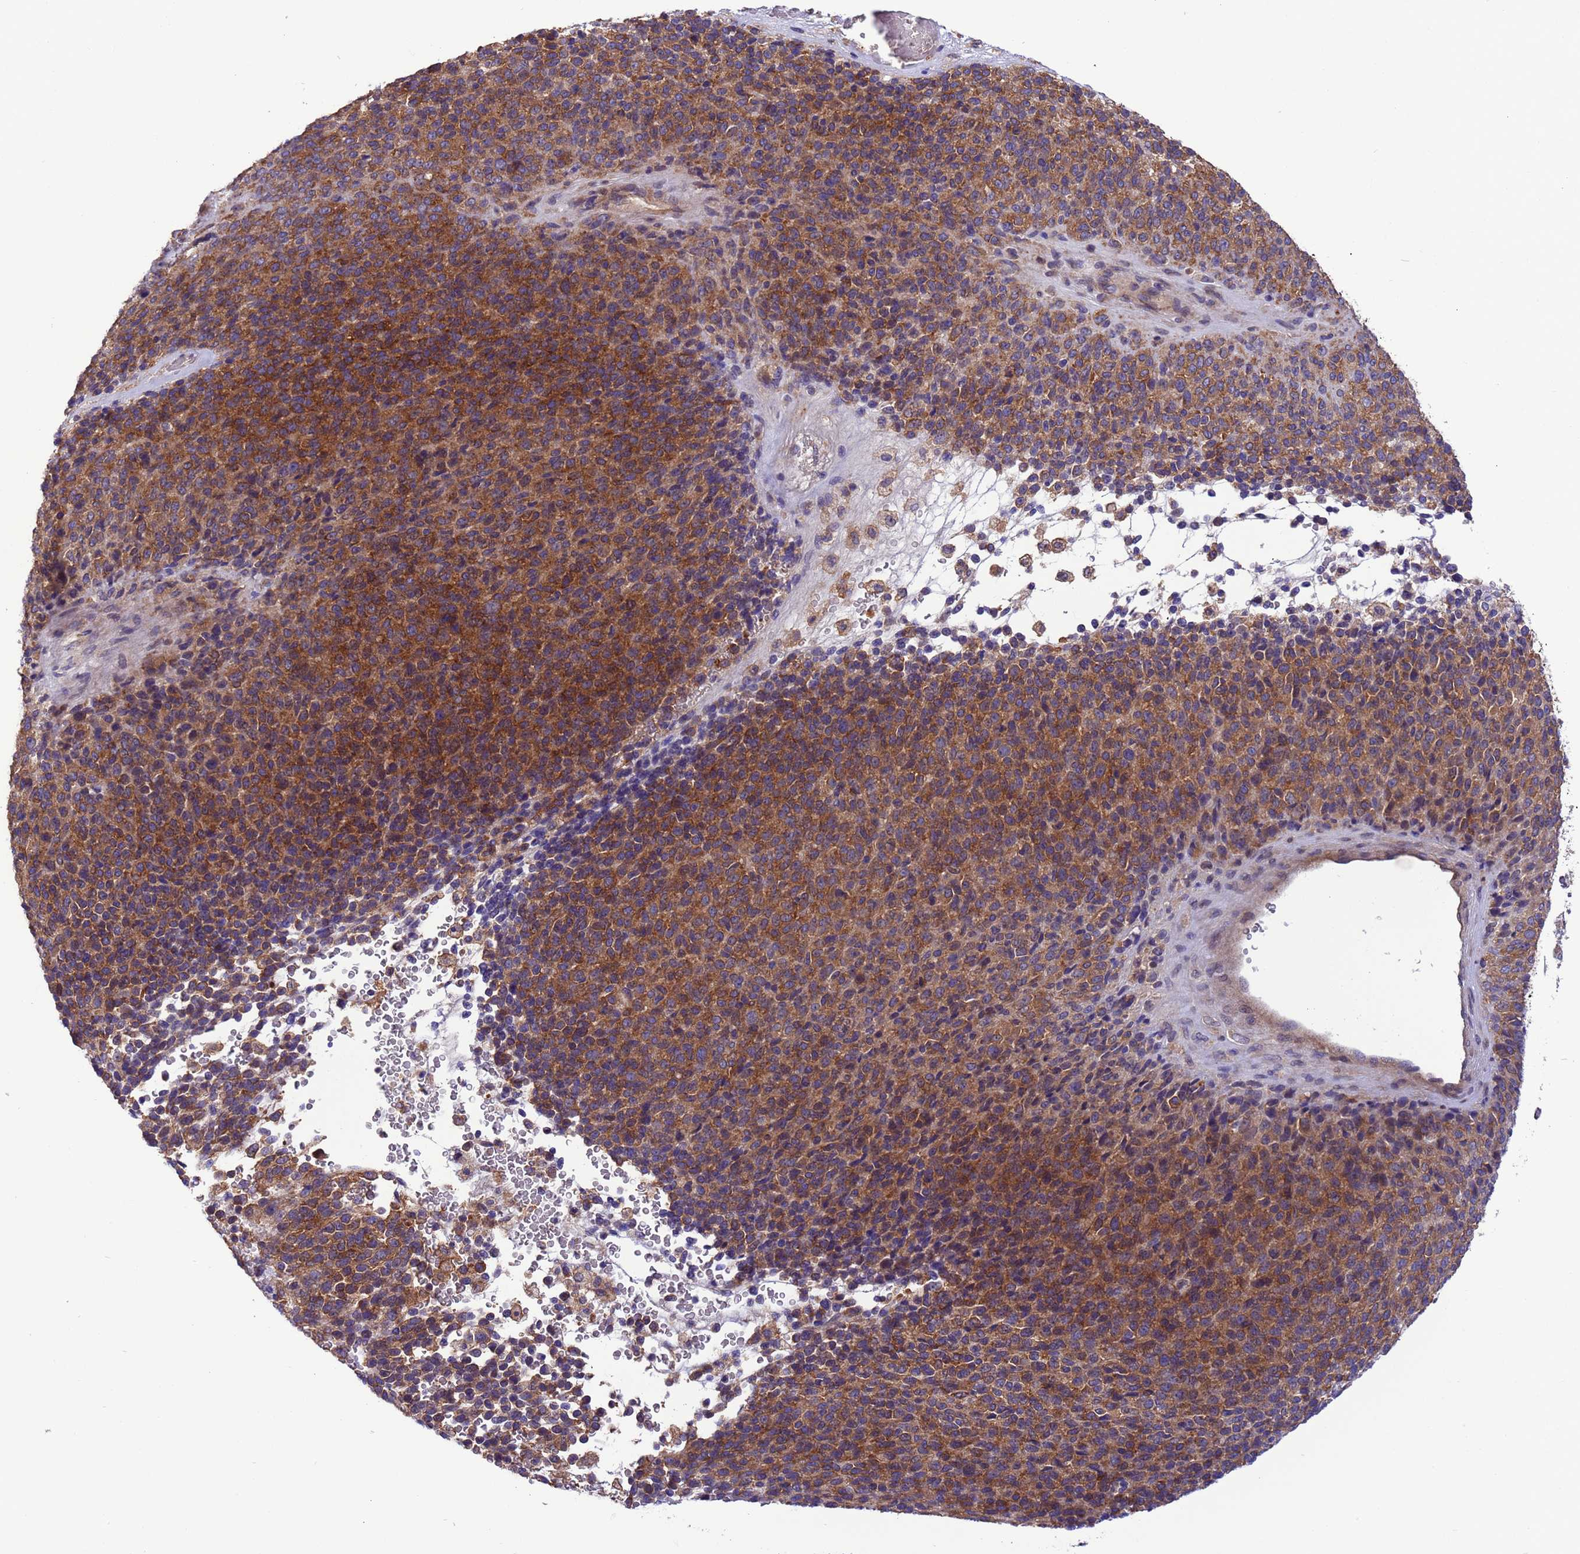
{"staining": {"intensity": "strong", "quantity": ">75%", "location": "cytoplasmic/membranous"}, "tissue": "melanoma", "cell_type": "Tumor cells", "image_type": "cancer", "snomed": [{"axis": "morphology", "description": "Malignant melanoma, Metastatic site"}, {"axis": "topography", "description": "Brain"}], "caption": "An immunohistochemistry image of neoplastic tissue is shown. Protein staining in brown shows strong cytoplasmic/membranous positivity in malignant melanoma (metastatic site) within tumor cells.", "gene": "ARHGAP12", "patient": {"sex": "female", "age": 56}}